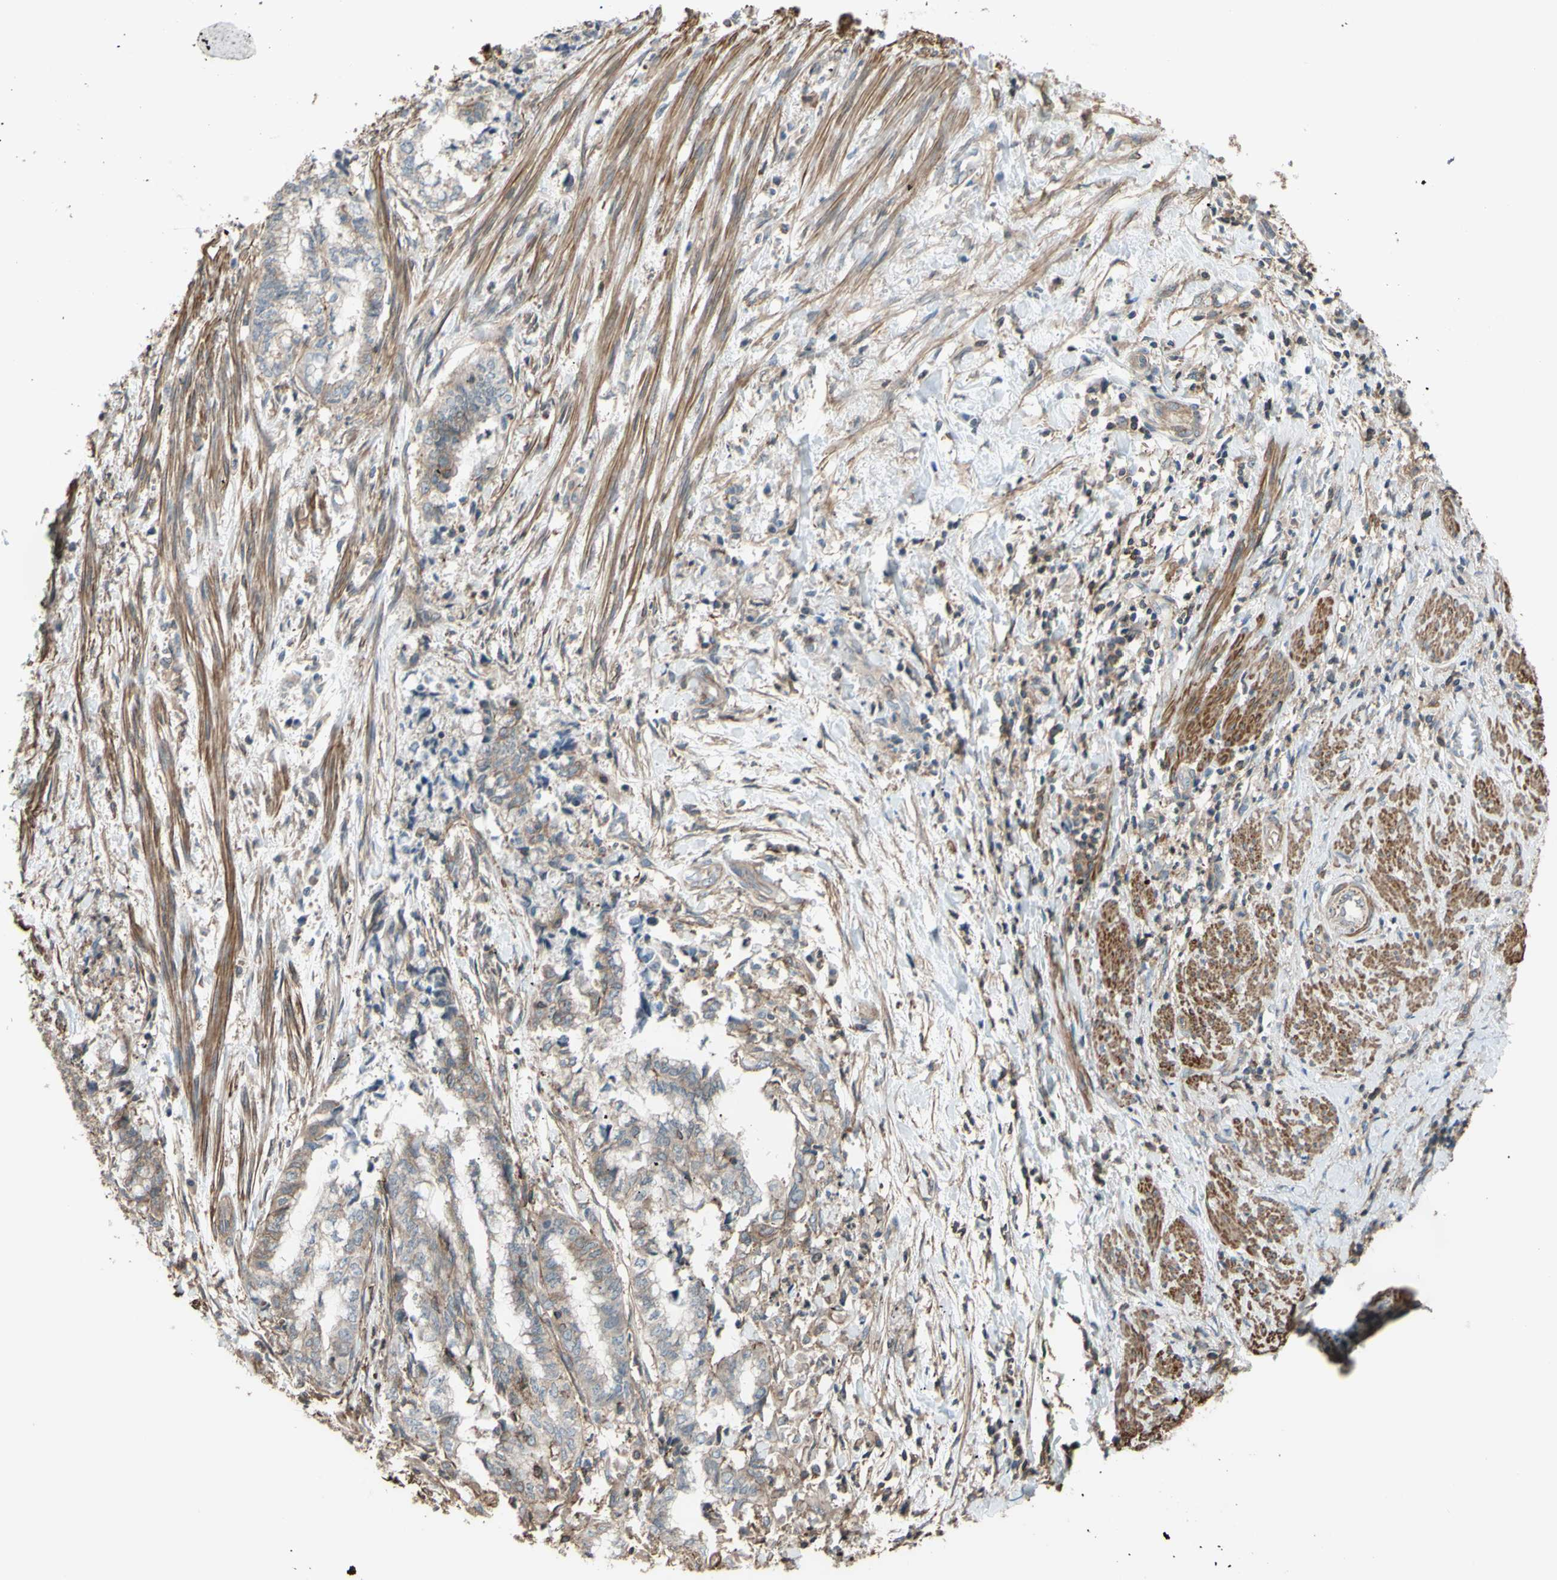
{"staining": {"intensity": "weak", "quantity": "25%-75%", "location": "cytoplasmic/membranous"}, "tissue": "endometrial cancer", "cell_type": "Tumor cells", "image_type": "cancer", "snomed": [{"axis": "morphology", "description": "Necrosis, NOS"}, {"axis": "morphology", "description": "Adenocarcinoma, NOS"}, {"axis": "topography", "description": "Endometrium"}], "caption": "Human endometrial cancer stained for a protein (brown) demonstrates weak cytoplasmic/membranous positive expression in about 25%-75% of tumor cells.", "gene": "ADD3", "patient": {"sex": "female", "age": 79}}